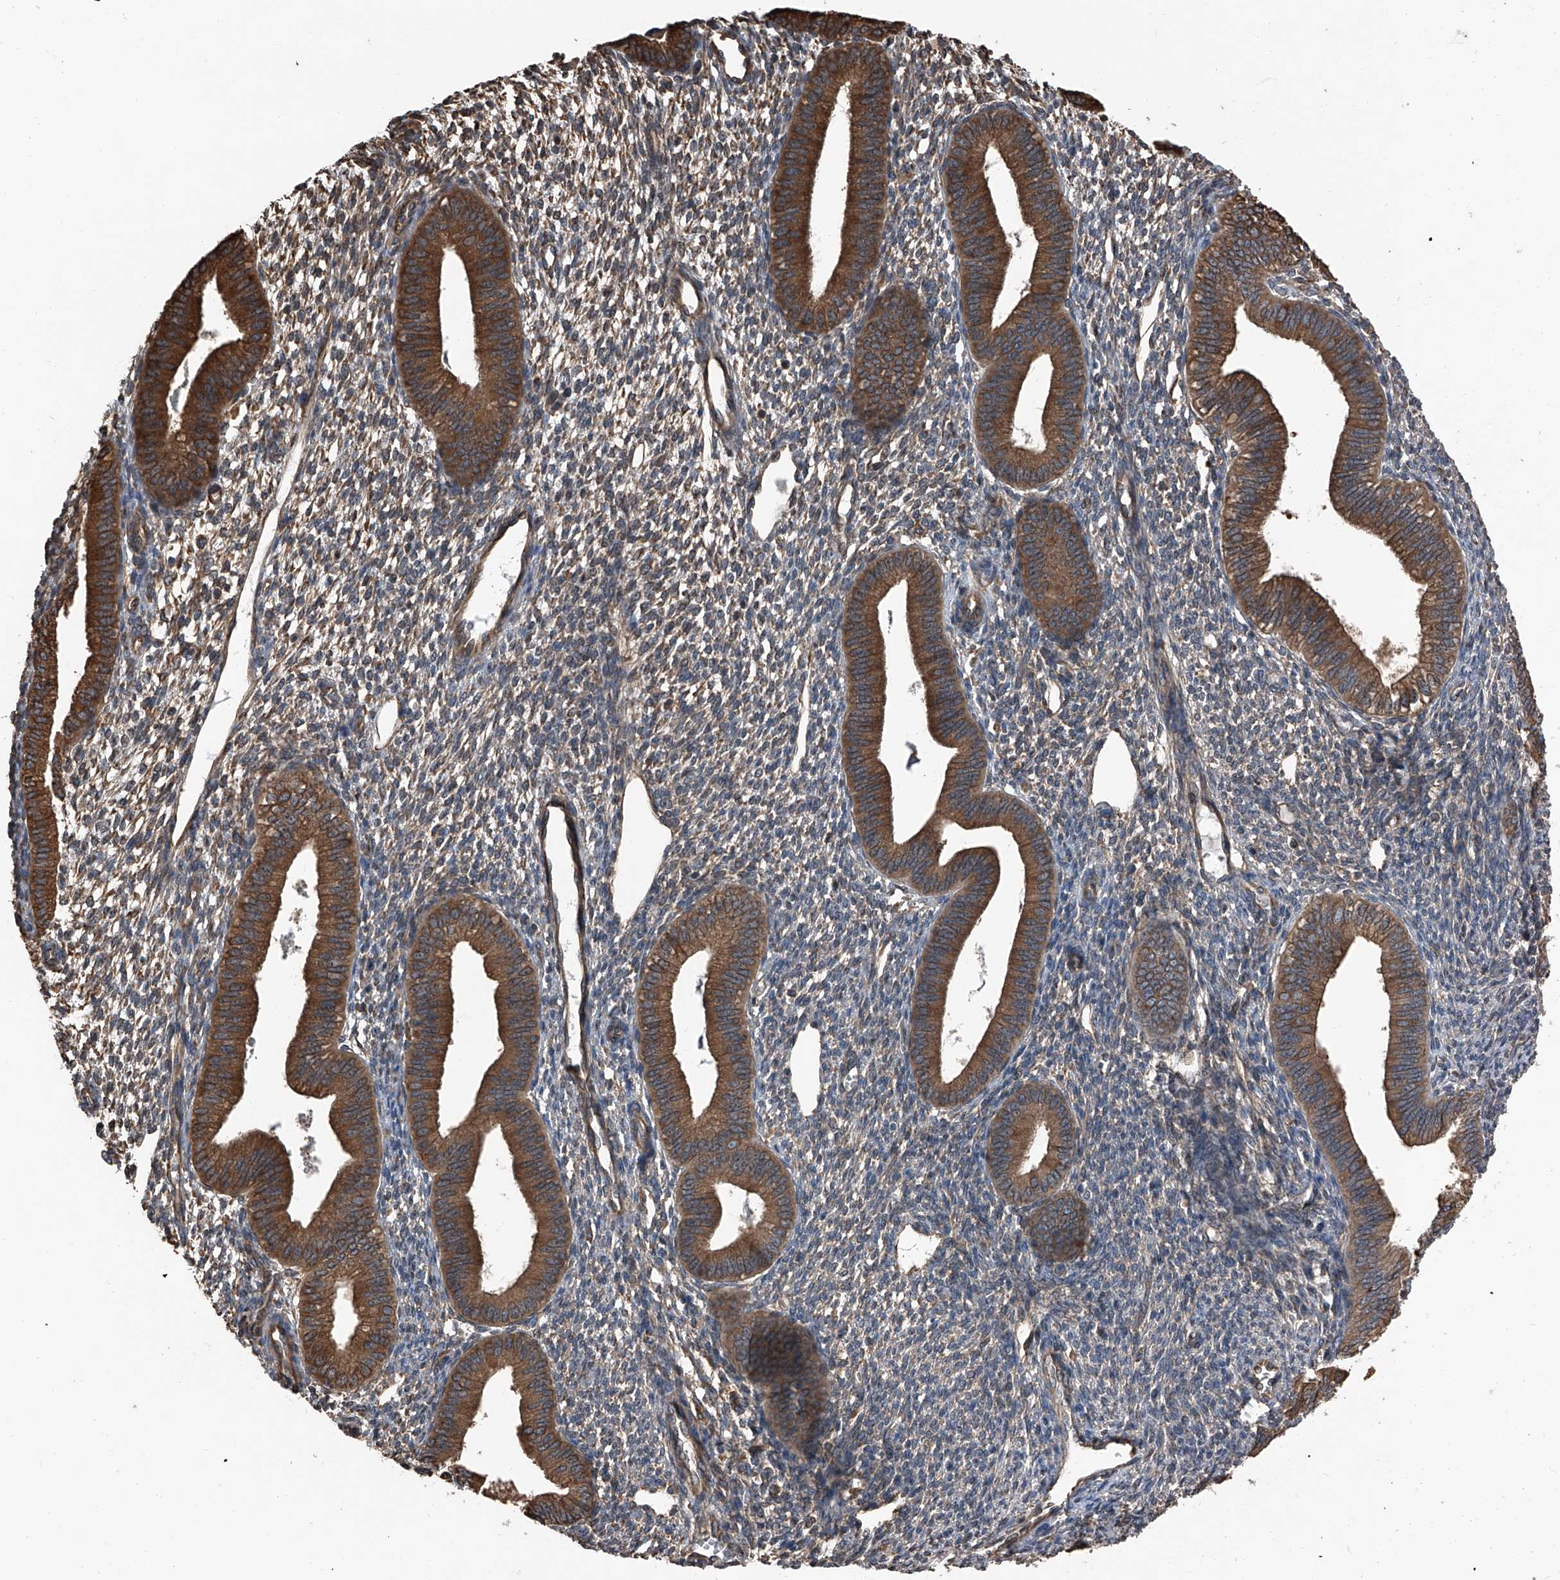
{"staining": {"intensity": "weak", "quantity": "25%-75%", "location": "cytoplasmic/membranous"}, "tissue": "endometrium", "cell_type": "Cells in endometrial stroma", "image_type": "normal", "snomed": [{"axis": "morphology", "description": "Normal tissue, NOS"}, {"axis": "topography", "description": "Endometrium"}], "caption": "Immunohistochemical staining of unremarkable human endometrium displays low levels of weak cytoplasmic/membranous expression in approximately 25%-75% of cells in endometrial stroma.", "gene": "KCNJ2", "patient": {"sex": "female", "age": 46}}